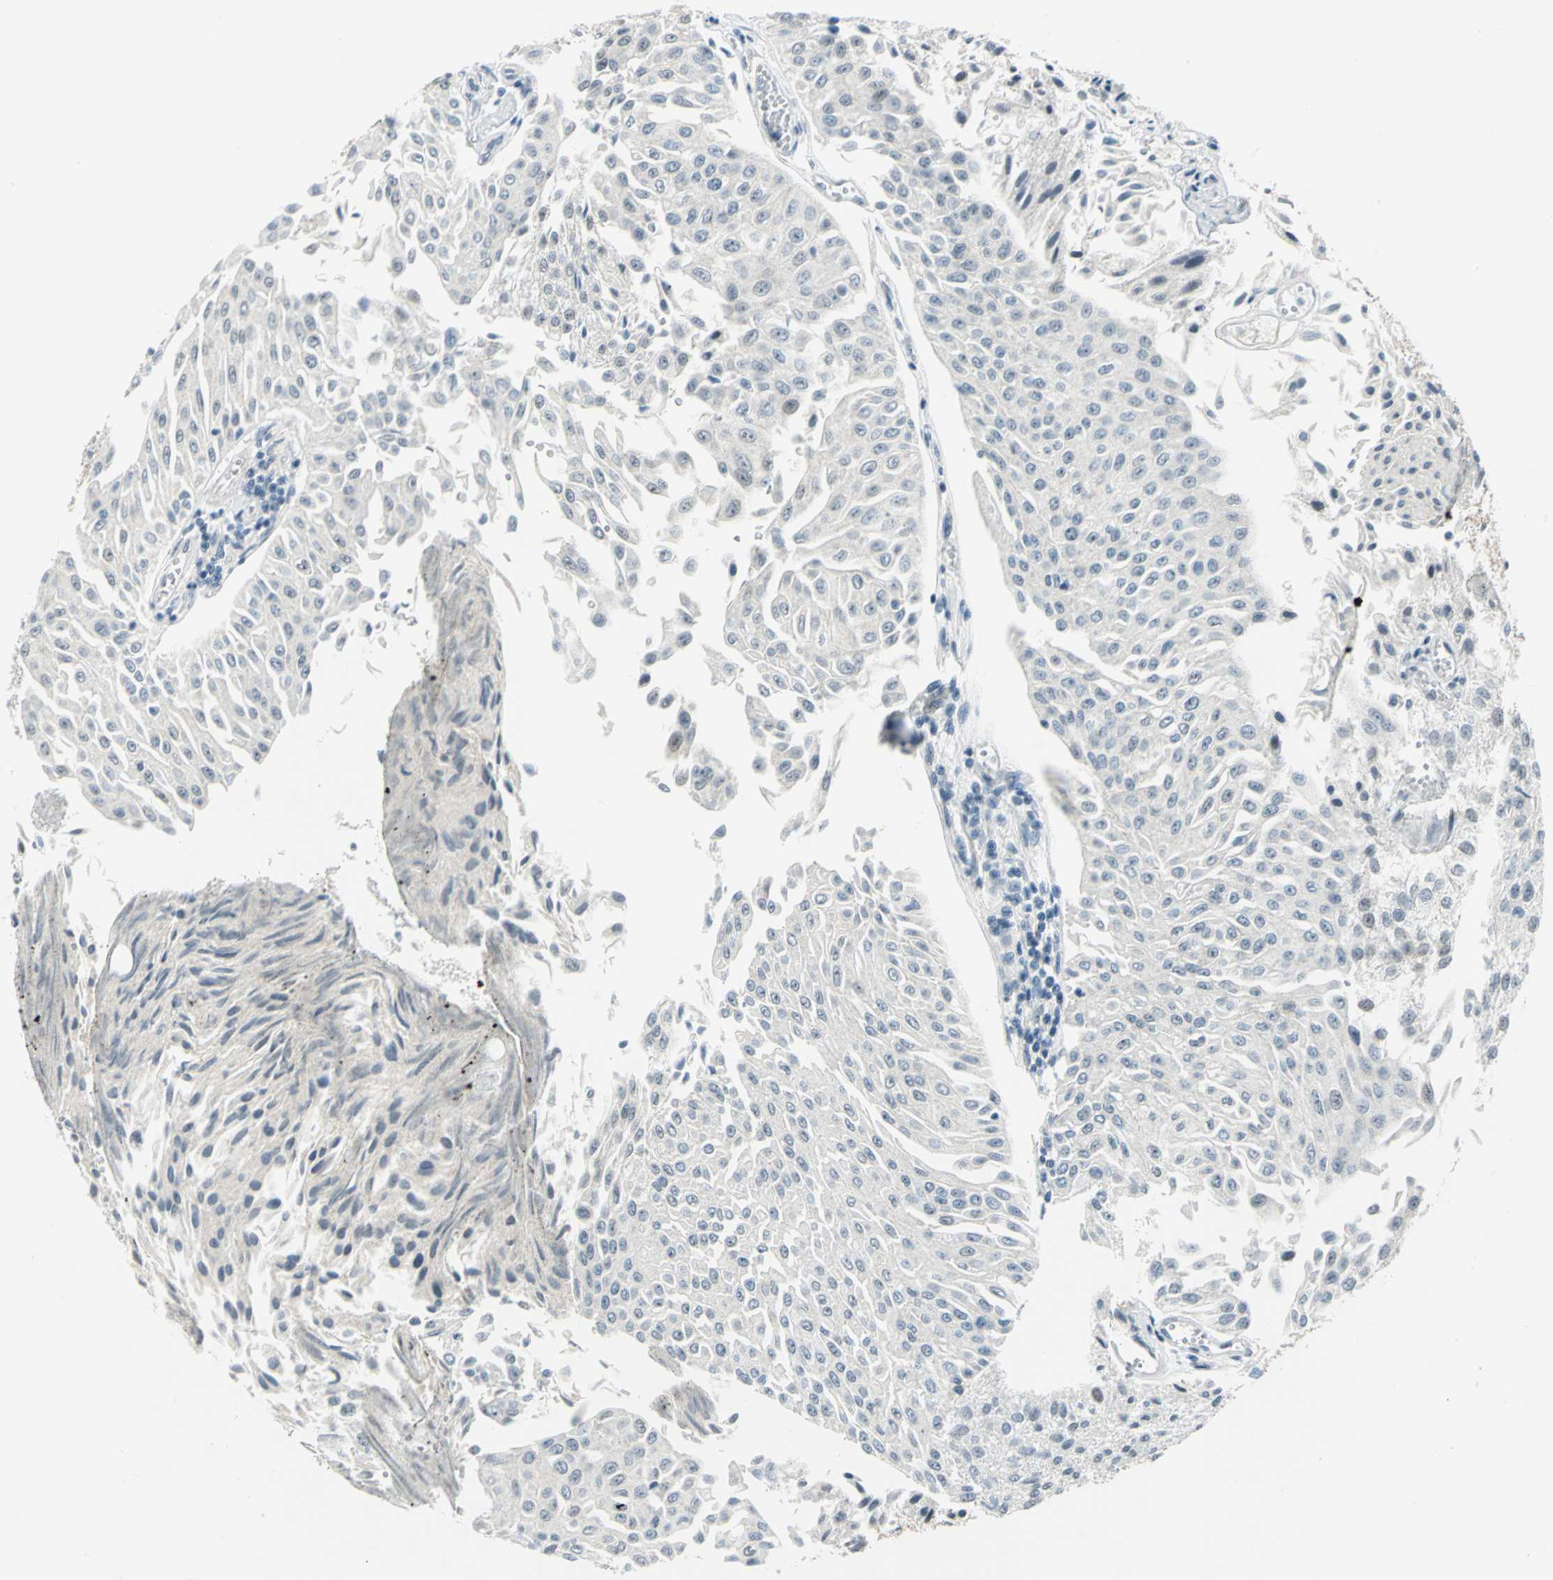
{"staining": {"intensity": "negative", "quantity": "none", "location": "none"}, "tissue": "urothelial cancer", "cell_type": "Tumor cells", "image_type": "cancer", "snomed": [{"axis": "morphology", "description": "Urothelial carcinoma, Low grade"}, {"axis": "topography", "description": "Urinary bladder"}], "caption": "High power microscopy image of an immunohistochemistry (IHC) photomicrograph of urothelial cancer, revealing no significant staining in tumor cells.", "gene": "PIN1", "patient": {"sex": "male", "age": 86}}